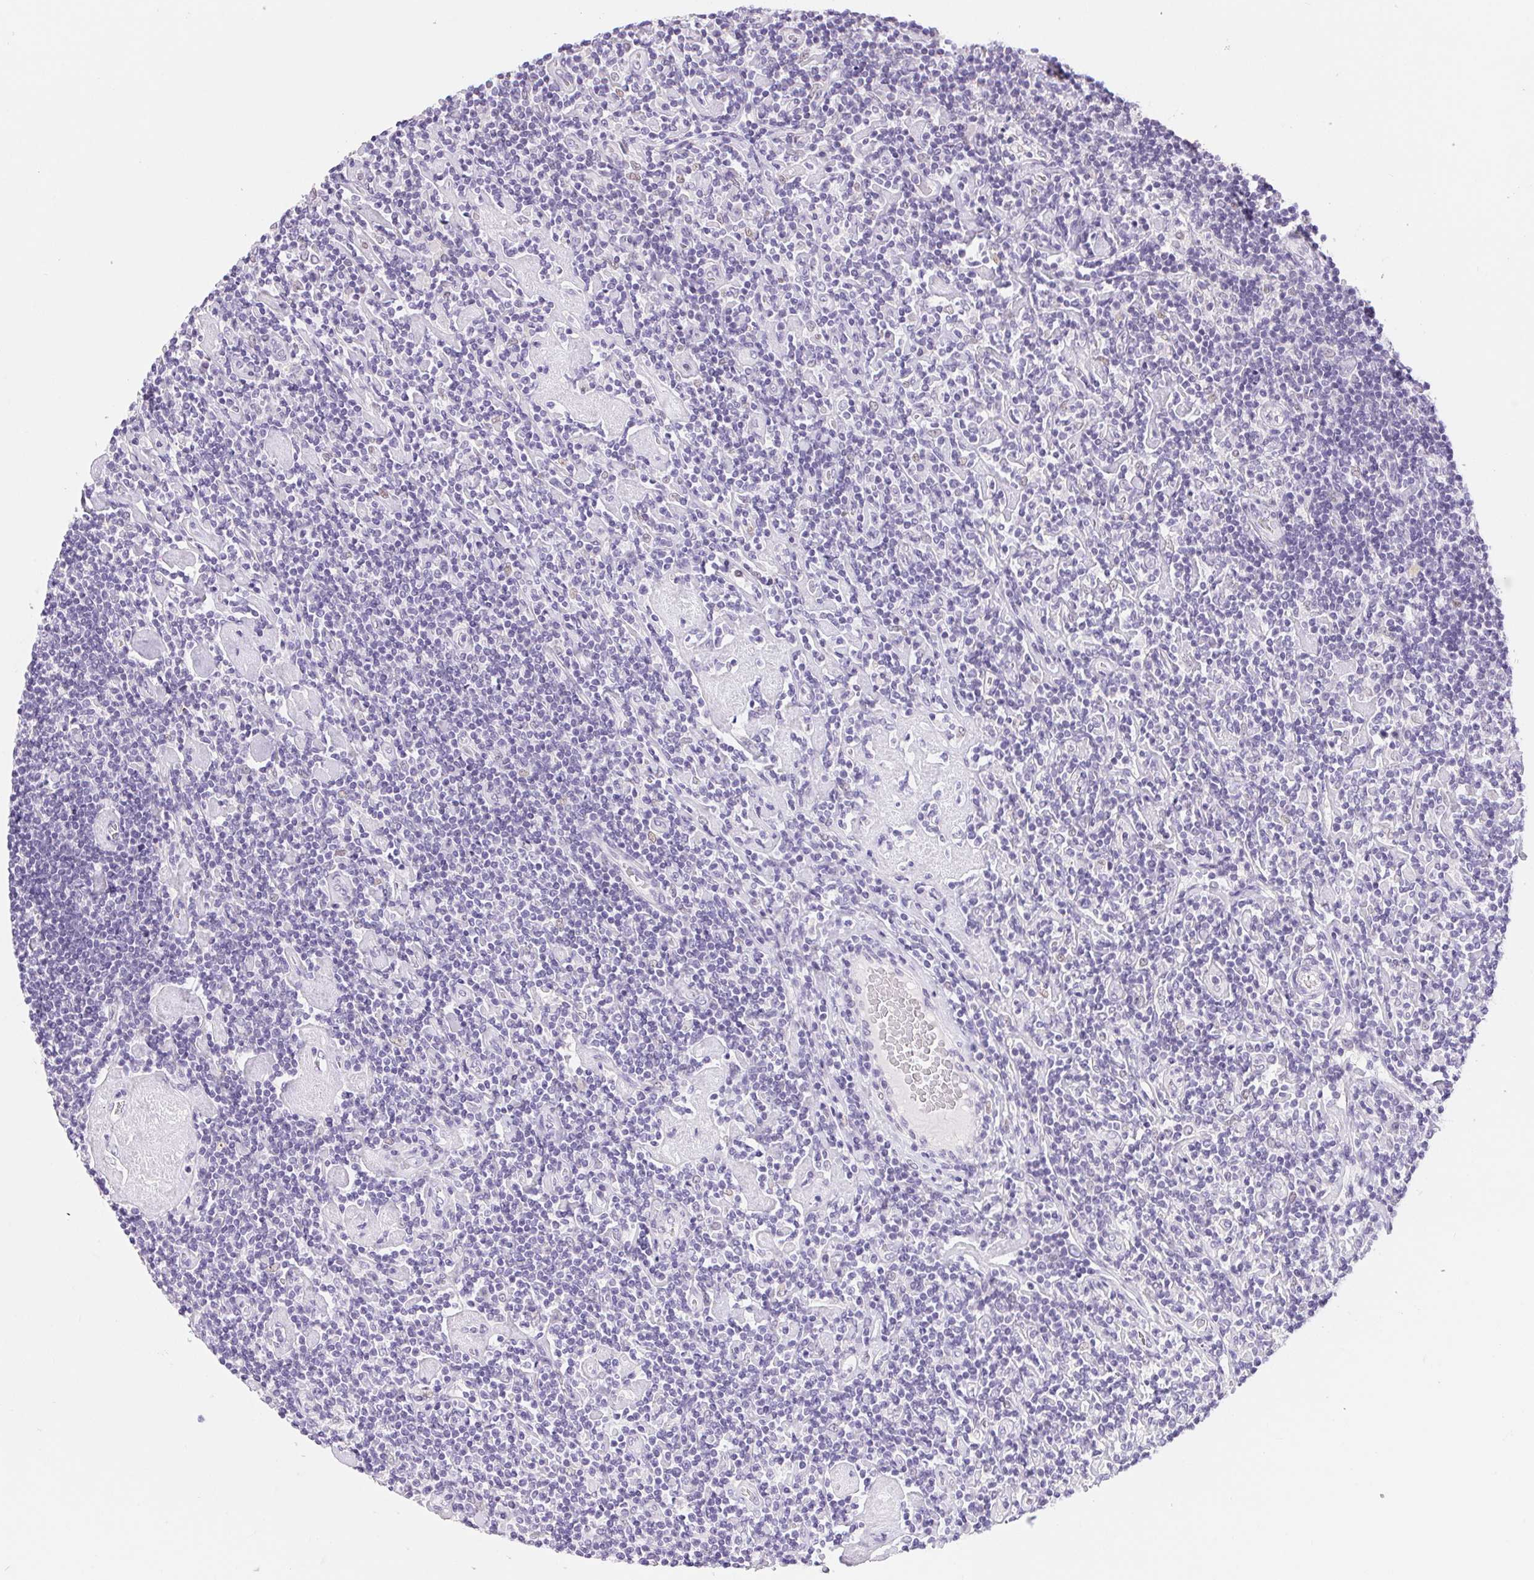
{"staining": {"intensity": "negative", "quantity": "none", "location": "none"}, "tissue": "lymphoma", "cell_type": "Tumor cells", "image_type": "cancer", "snomed": [{"axis": "morphology", "description": "Hodgkin's disease, NOS"}, {"axis": "topography", "description": "Lymph node"}], "caption": "Hodgkin's disease was stained to show a protein in brown. There is no significant staining in tumor cells.", "gene": "ASGR2", "patient": {"sex": "male", "age": 40}}